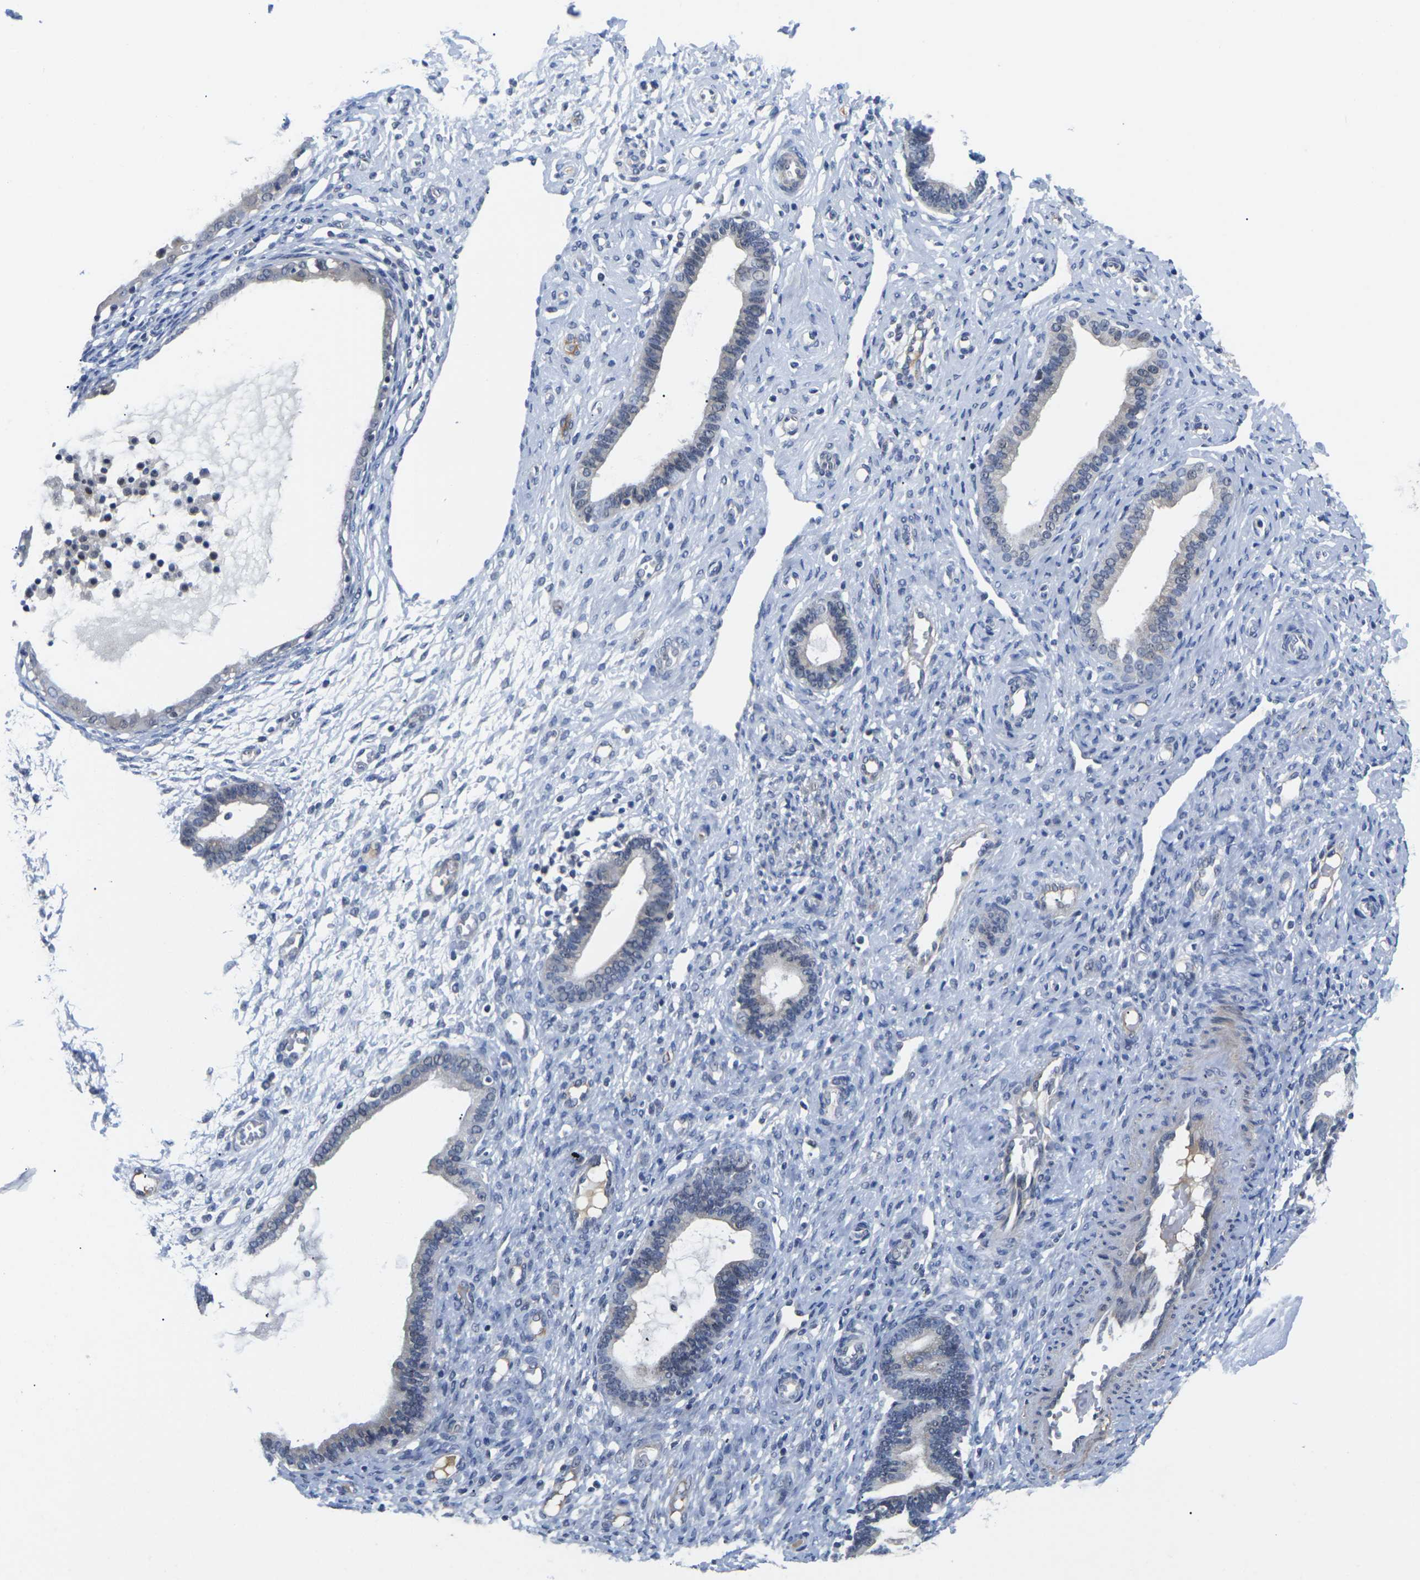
{"staining": {"intensity": "negative", "quantity": "none", "location": "none"}, "tissue": "endometrium", "cell_type": "Cells in endometrial stroma", "image_type": "normal", "snomed": [{"axis": "morphology", "description": "Normal tissue, NOS"}, {"axis": "topography", "description": "Endometrium"}], "caption": "Immunohistochemistry photomicrograph of unremarkable endometrium: endometrium stained with DAB demonstrates no significant protein staining in cells in endometrial stroma.", "gene": "ST6GAL2", "patient": {"sex": "female", "age": 61}}